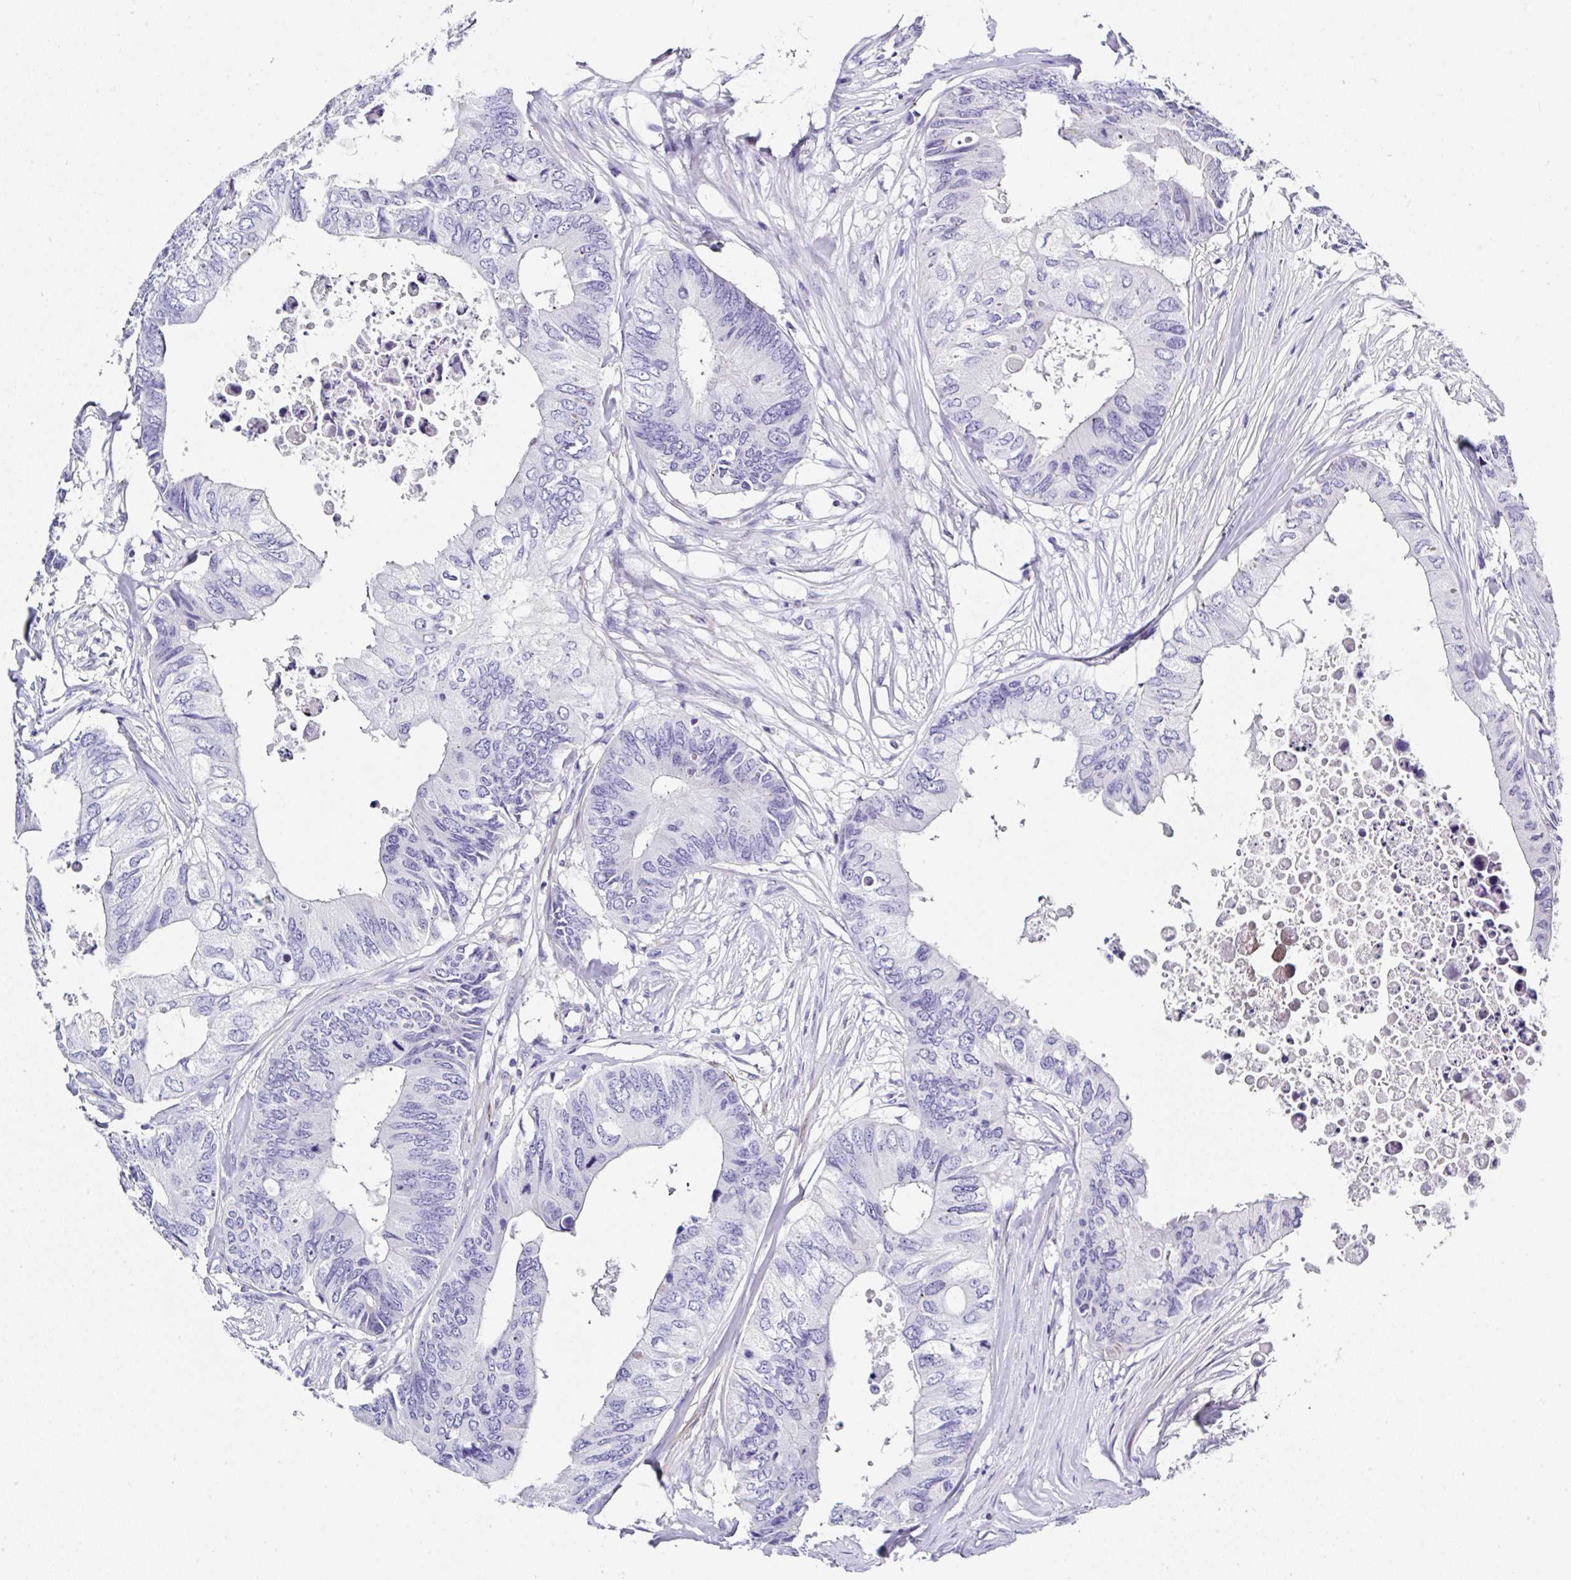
{"staining": {"intensity": "negative", "quantity": "none", "location": "none"}, "tissue": "colorectal cancer", "cell_type": "Tumor cells", "image_type": "cancer", "snomed": [{"axis": "morphology", "description": "Adenocarcinoma, NOS"}, {"axis": "topography", "description": "Colon"}], "caption": "Immunohistochemistry photomicrograph of colorectal cancer (adenocarcinoma) stained for a protein (brown), which displays no staining in tumor cells. Brightfield microscopy of IHC stained with DAB (brown) and hematoxylin (blue), captured at high magnification.", "gene": "PPFIA4", "patient": {"sex": "male", "age": 71}}